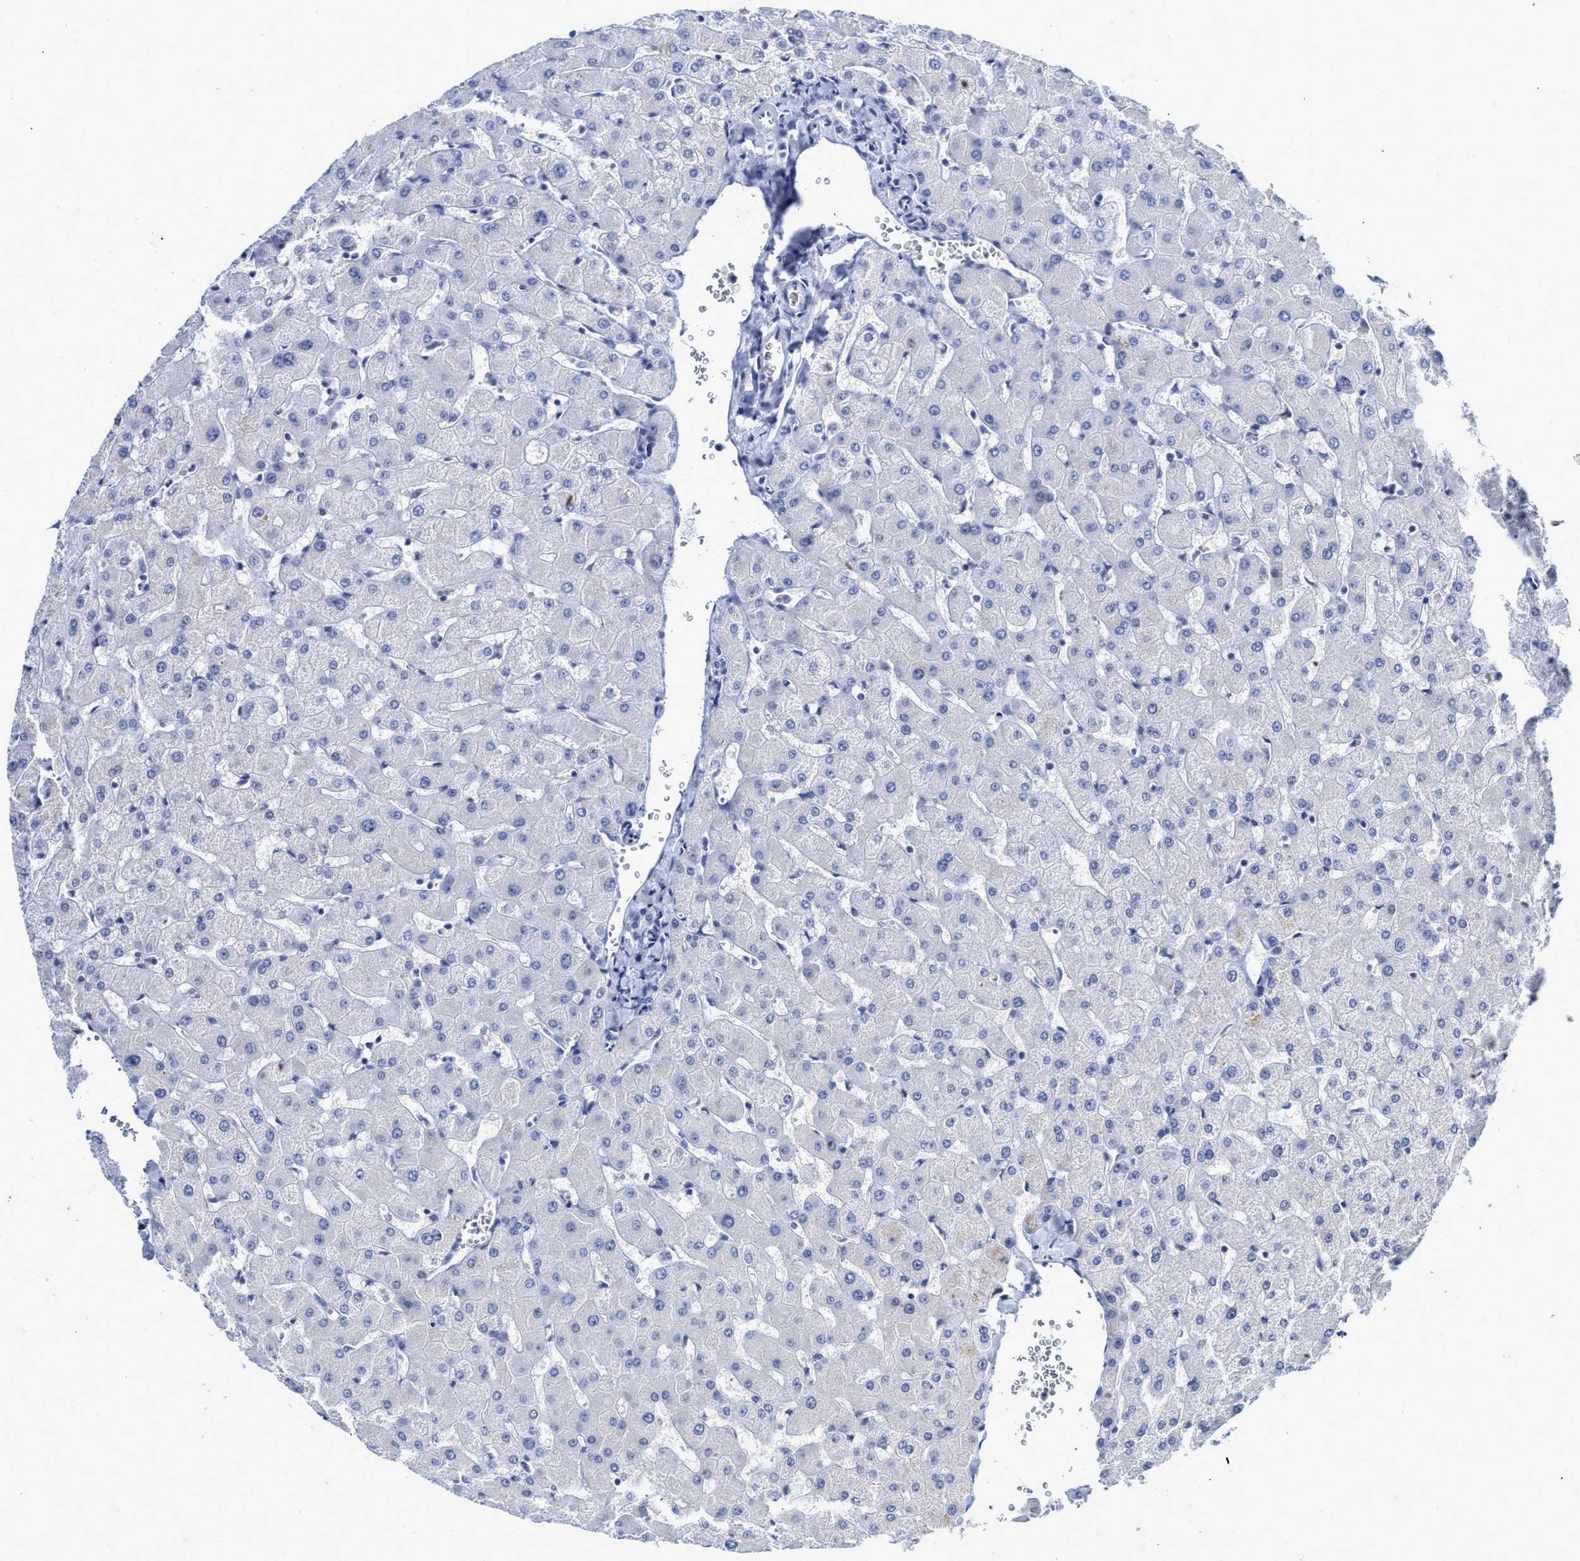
{"staining": {"intensity": "negative", "quantity": "none", "location": "none"}, "tissue": "liver", "cell_type": "Cholangiocytes", "image_type": "normal", "snomed": [{"axis": "morphology", "description": "Normal tissue, NOS"}, {"axis": "topography", "description": "Liver"}], "caption": "Cholangiocytes are negative for protein expression in benign human liver. (DAB (3,3'-diaminobenzidine) immunohistochemistry visualized using brightfield microscopy, high magnification).", "gene": "C2", "patient": {"sex": "female", "age": 63}}